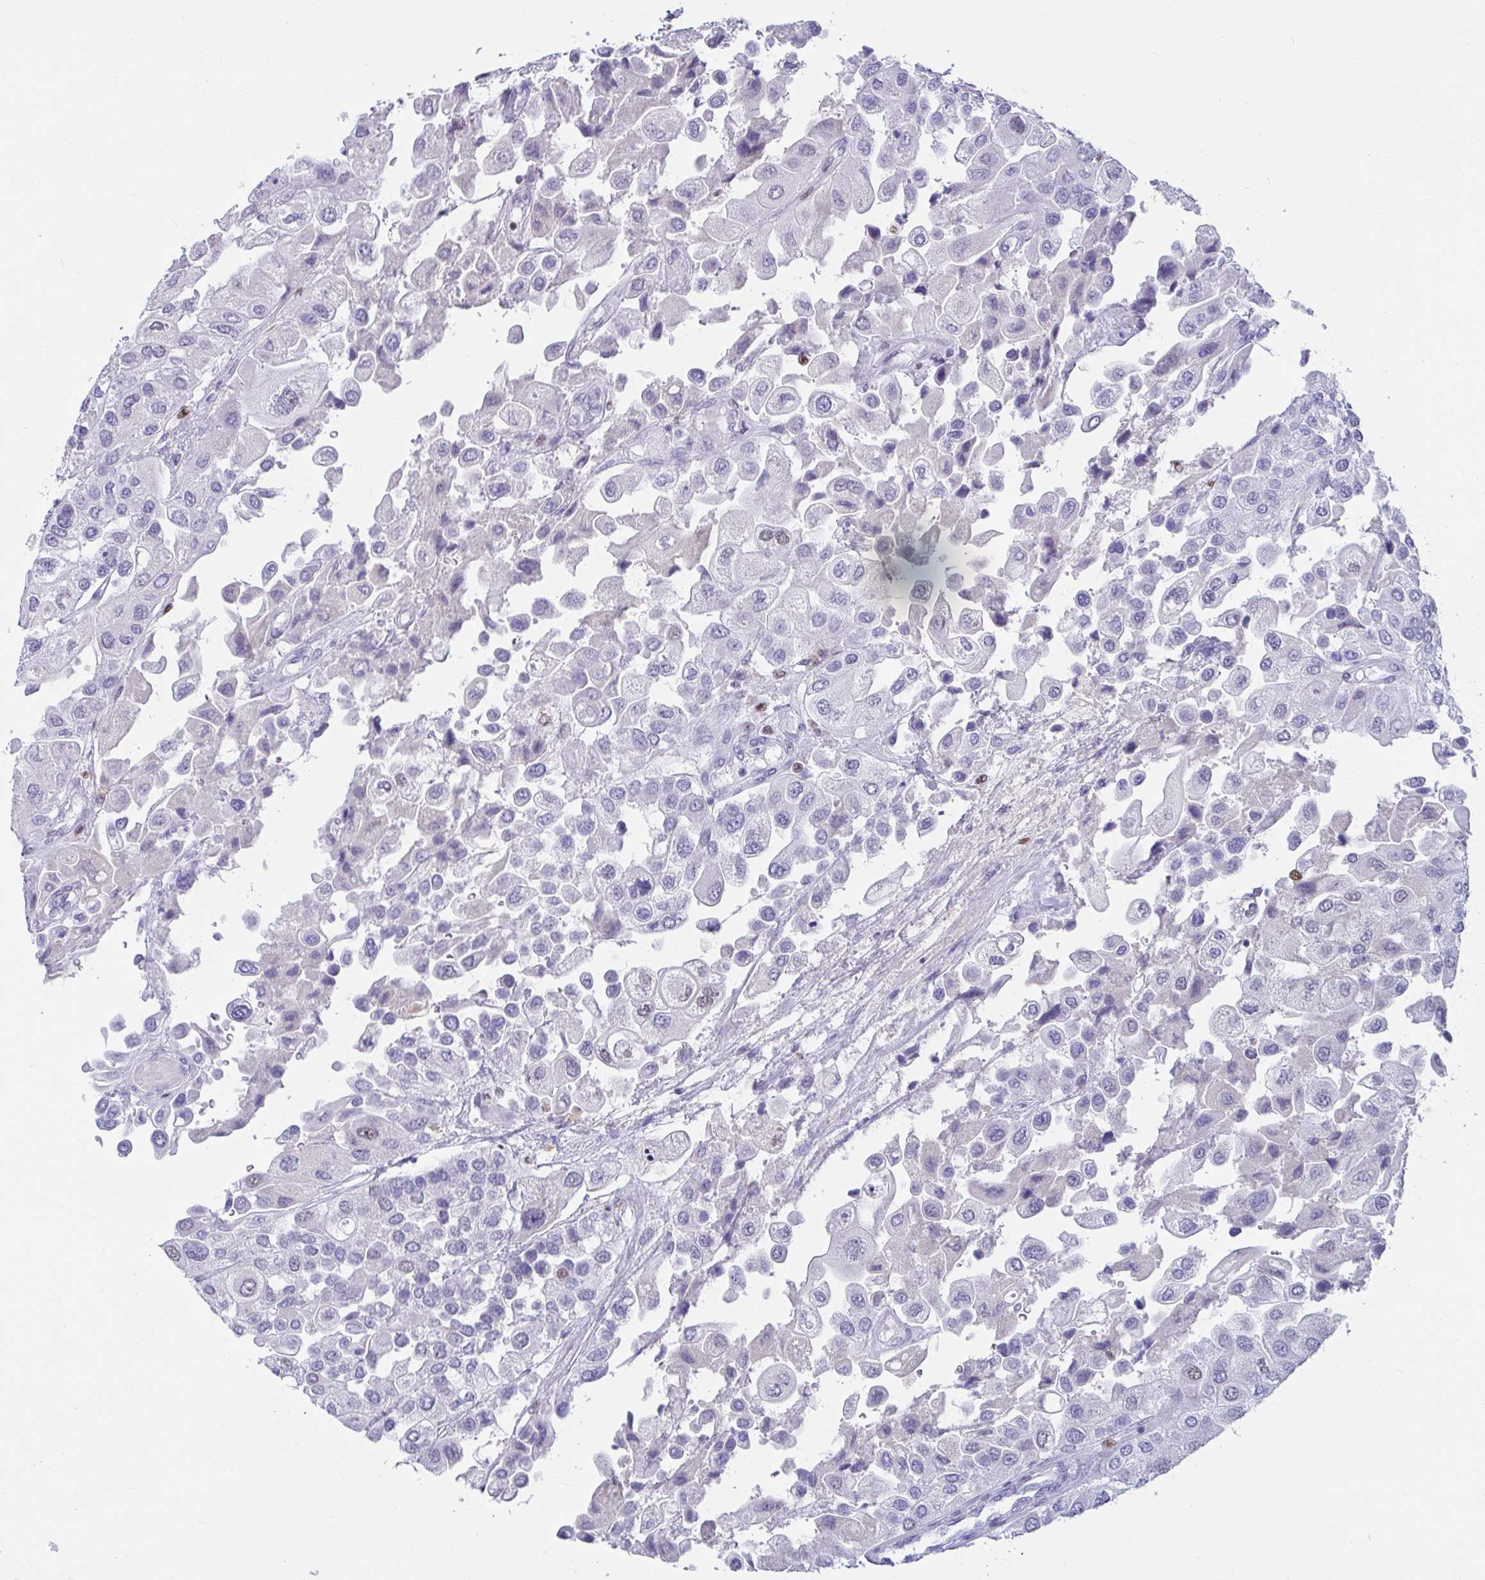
{"staining": {"intensity": "negative", "quantity": "none", "location": "none"}, "tissue": "urothelial cancer", "cell_type": "Tumor cells", "image_type": "cancer", "snomed": [{"axis": "morphology", "description": "Urothelial carcinoma, High grade"}, {"axis": "topography", "description": "Urinary bladder"}], "caption": "DAB immunohistochemical staining of human urothelial carcinoma (high-grade) displays no significant staining in tumor cells. (DAB (3,3'-diaminobenzidine) immunohistochemistry with hematoxylin counter stain).", "gene": "ZNF586", "patient": {"sex": "female", "age": 64}}